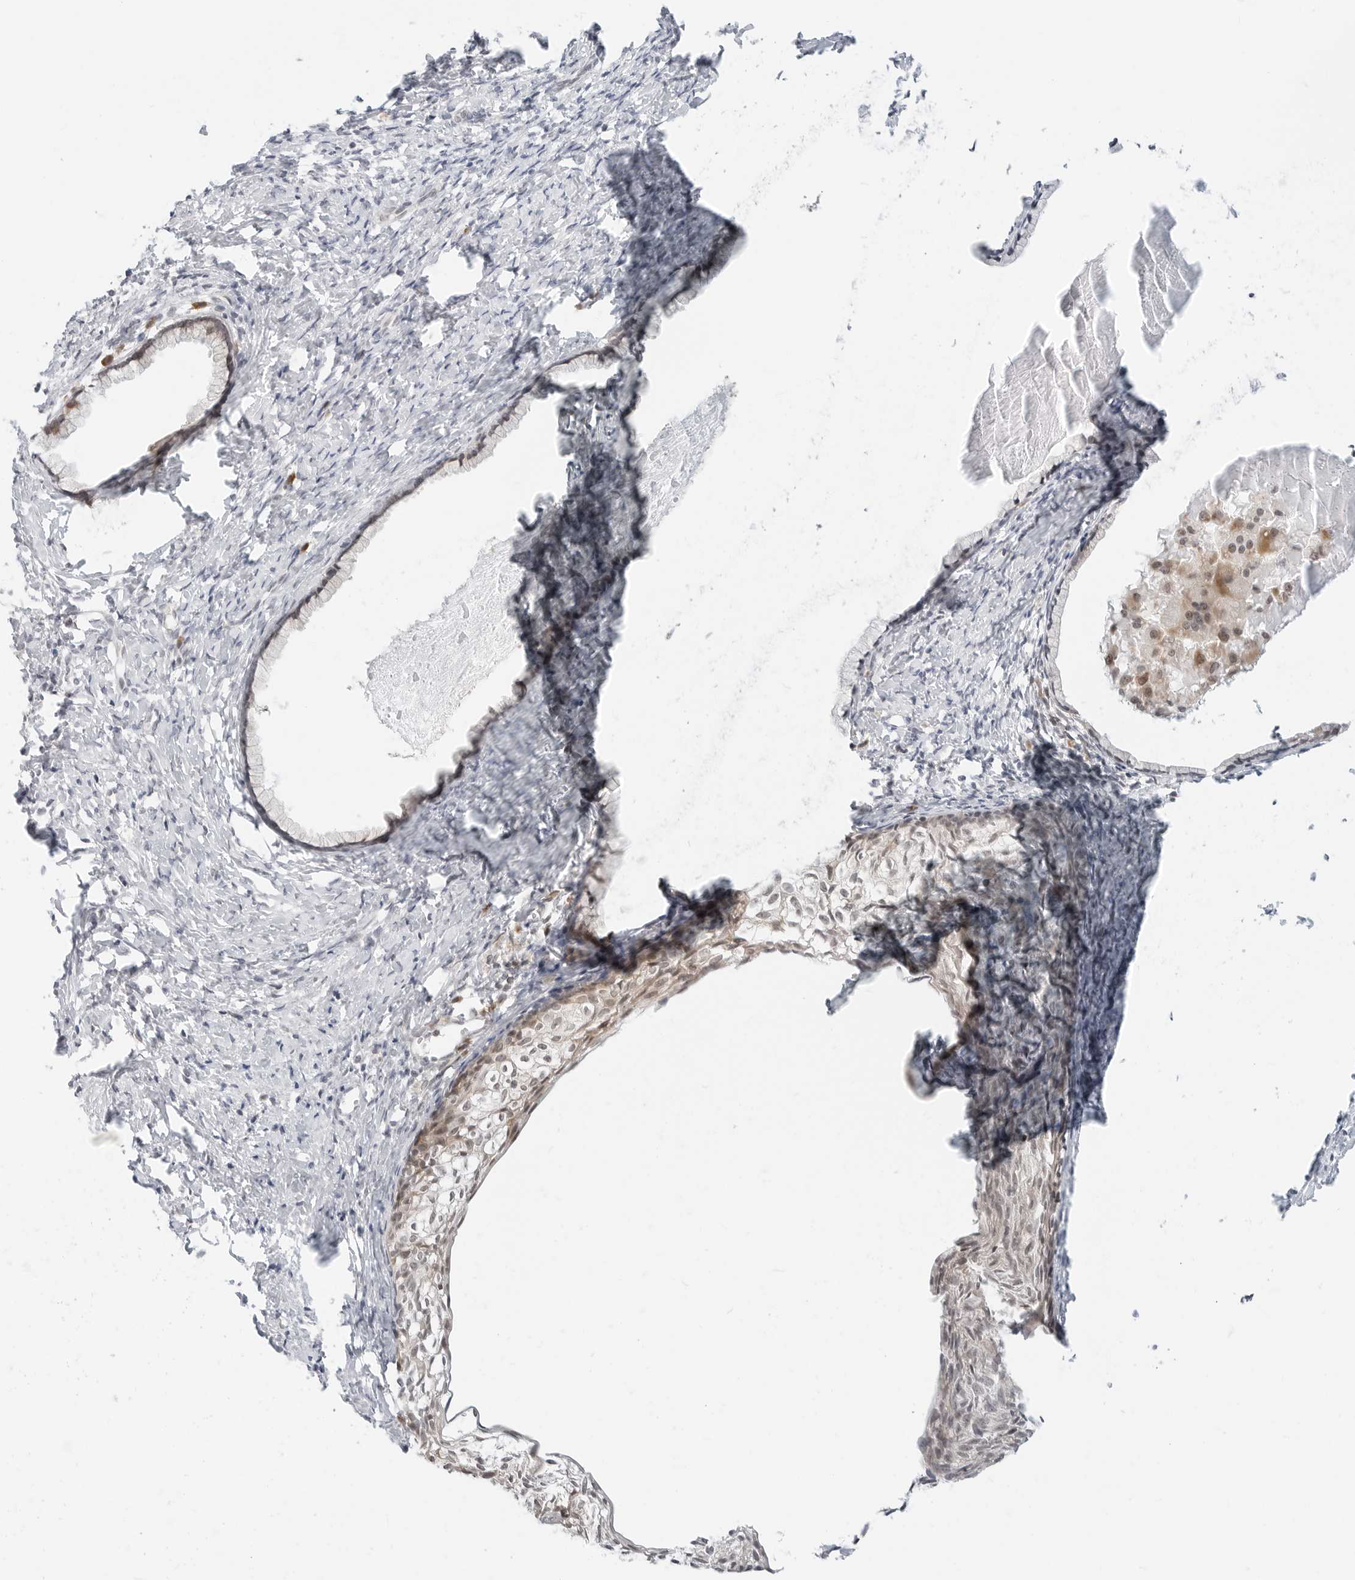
{"staining": {"intensity": "moderate", "quantity": "25%-75%", "location": "cytoplasmic/membranous,nuclear"}, "tissue": "cervix", "cell_type": "Glandular cells", "image_type": "normal", "snomed": [{"axis": "morphology", "description": "Normal tissue, NOS"}, {"axis": "topography", "description": "Cervix"}], "caption": "Glandular cells show moderate cytoplasmic/membranous,nuclear staining in about 25%-75% of cells in normal cervix.", "gene": "POLR3GL", "patient": {"sex": "female", "age": 75}}